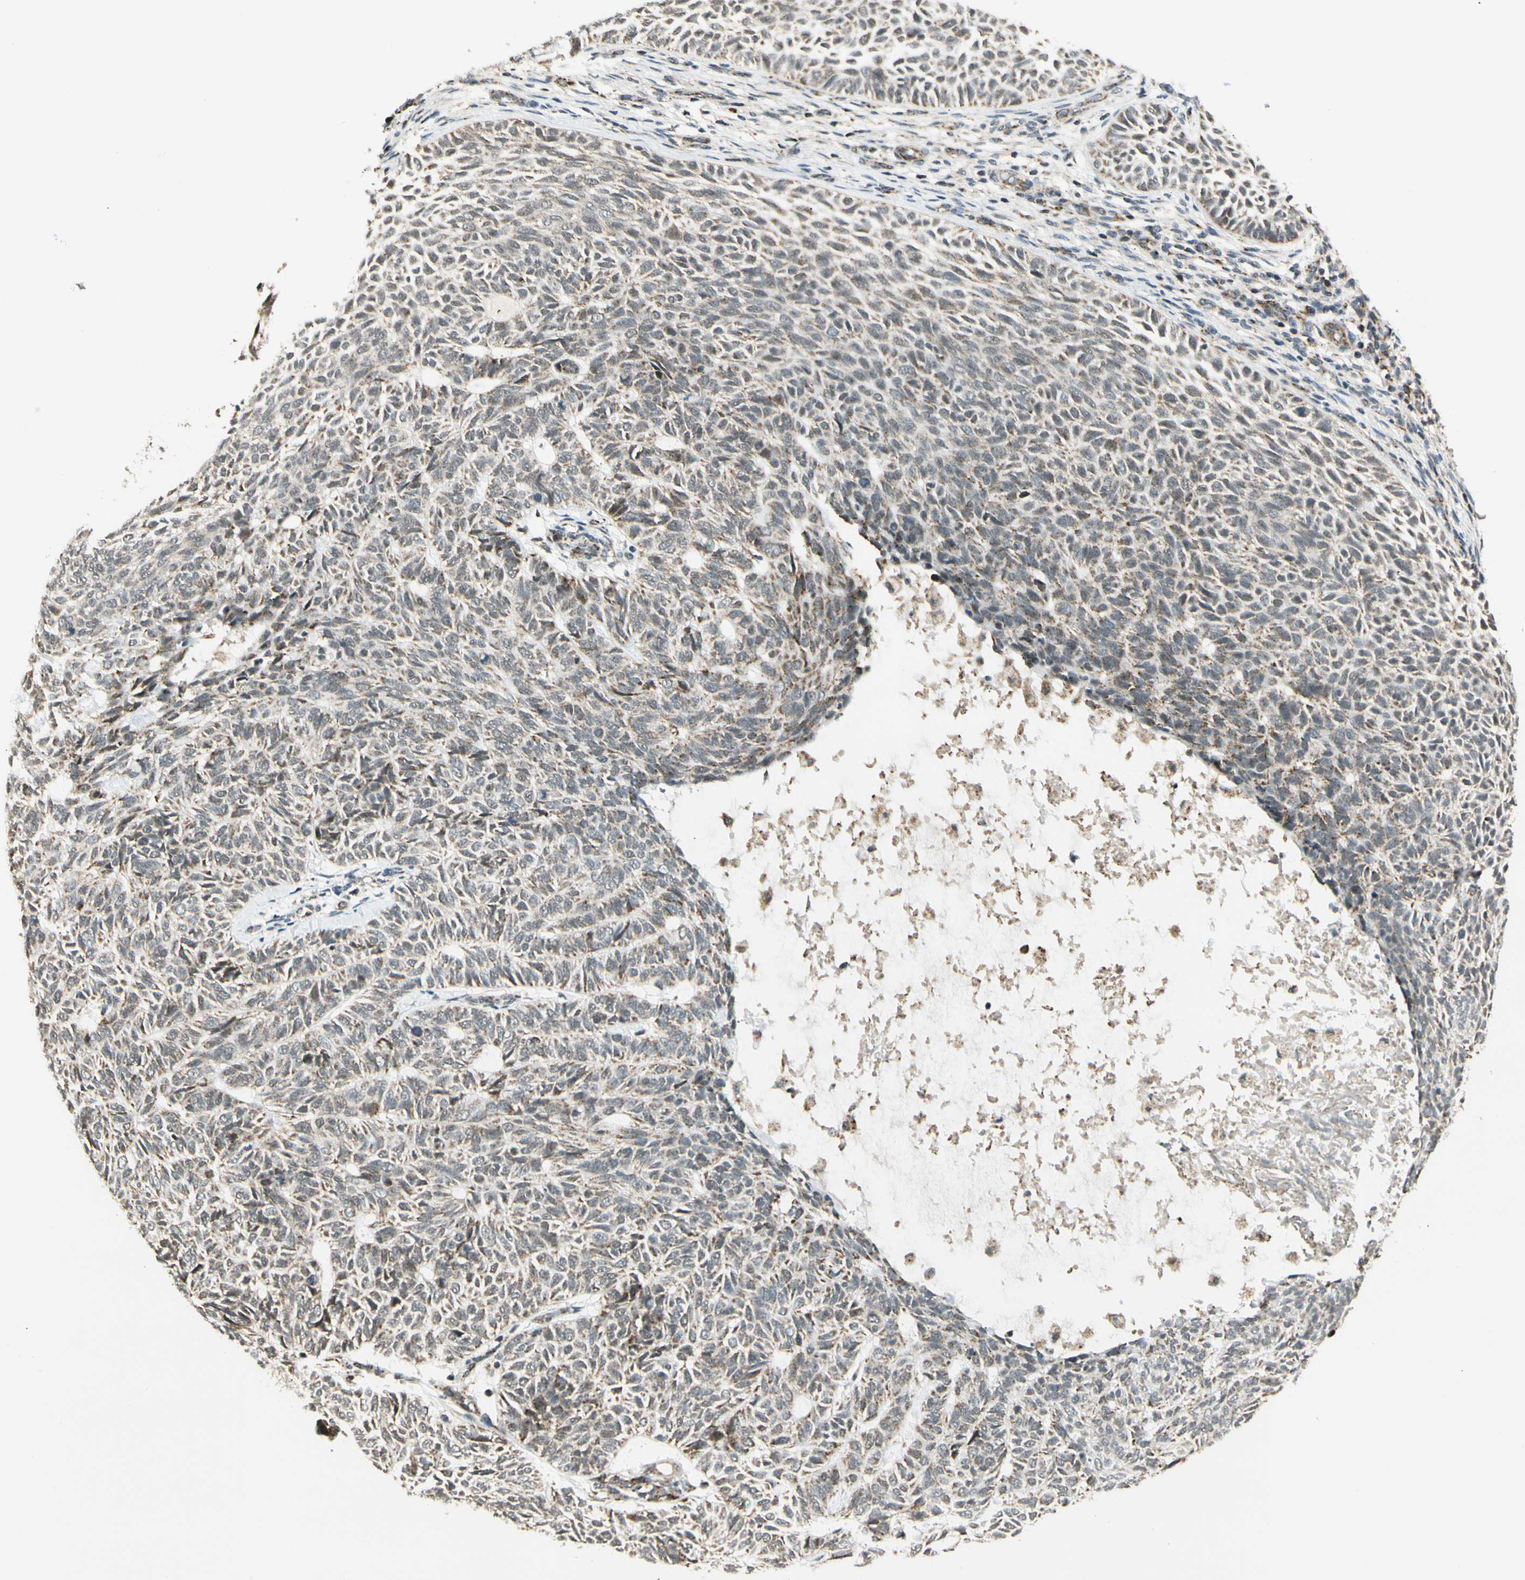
{"staining": {"intensity": "weak", "quantity": "<25%", "location": "cytoplasmic/membranous"}, "tissue": "skin cancer", "cell_type": "Tumor cells", "image_type": "cancer", "snomed": [{"axis": "morphology", "description": "Basal cell carcinoma"}, {"axis": "topography", "description": "Skin"}], "caption": "The photomicrograph reveals no significant expression in tumor cells of skin cancer.", "gene": "KHDC4", "patient": {"sex": "male", "age": 87}}